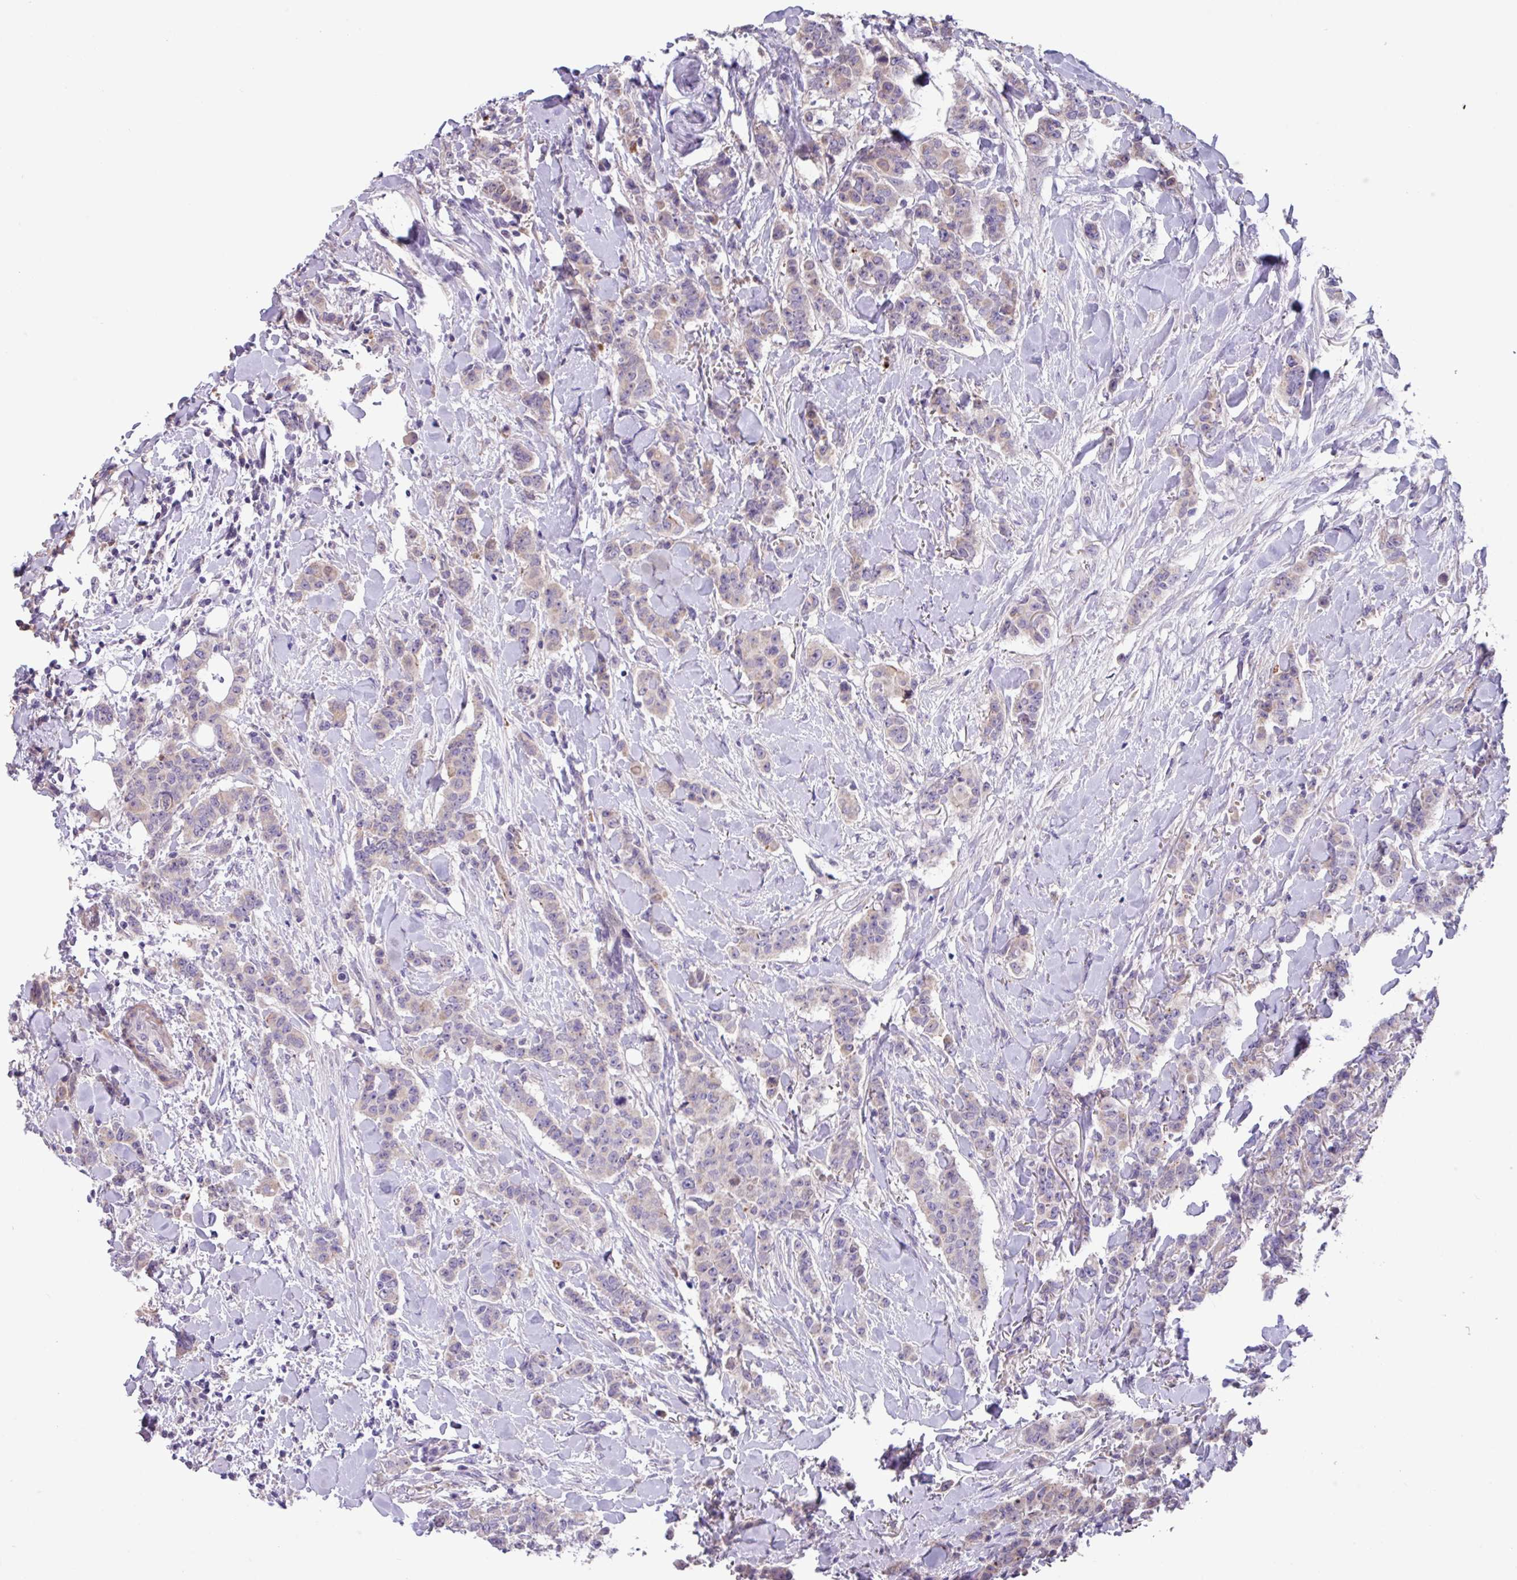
{"staining": {"intensity": "negative", "quantity": "none", "location": "none"}, "tissue": "breast cancer", "cell_type": "Tumor cells", "image_type": "cancer", "snomed": [{"axis": "morphology", "description": "Duct carcinoma"}, {"axis": "topography", "description": "Breast"}], "caption": "Tumor cells are negative for protein expression in human infiltrating ductal carcinoma (breast).", "gene": "IQCJ", "patient": {"sex": "female", "age": 40}}